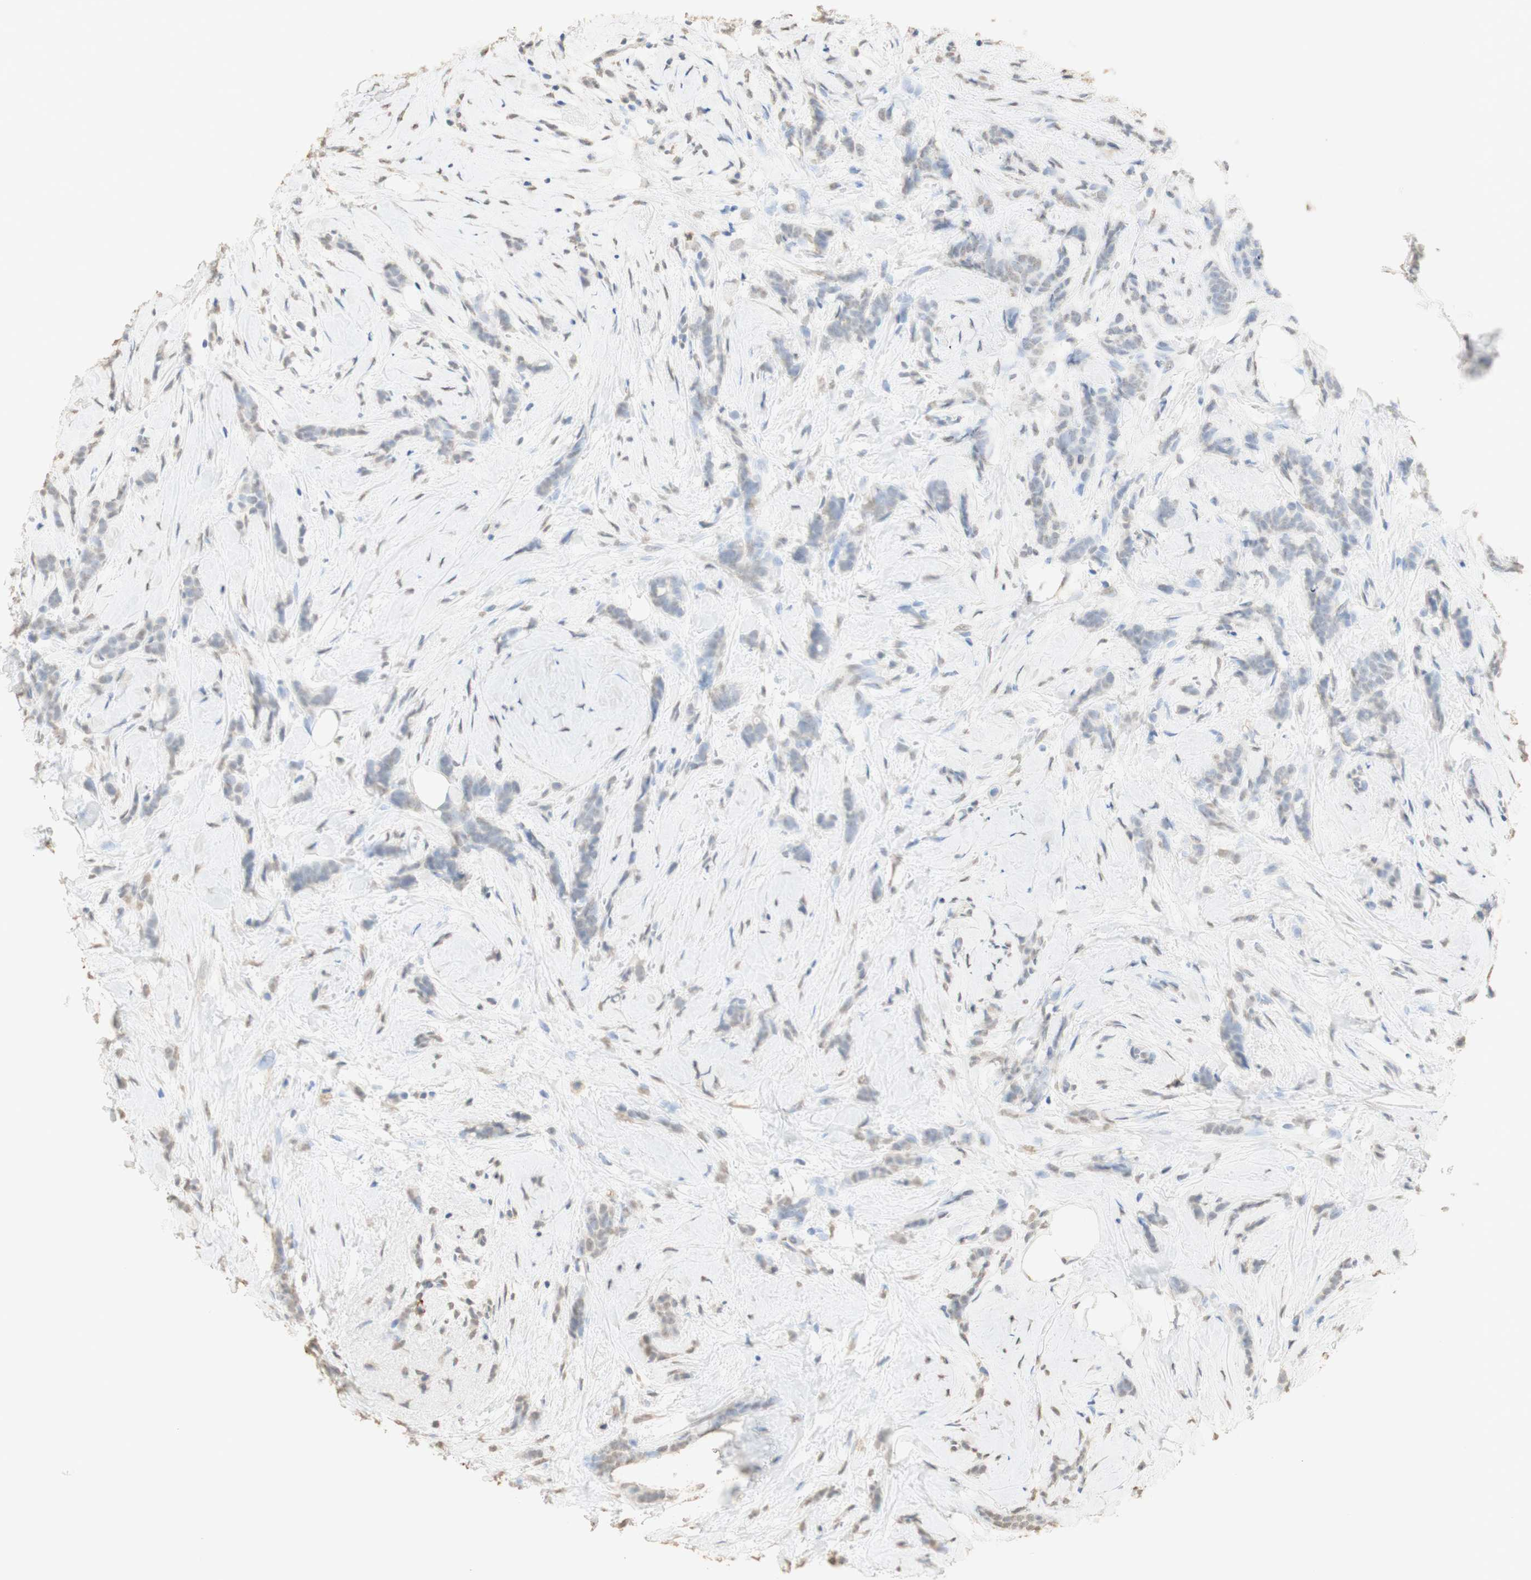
{"staining": {"intensity": "weak", "quantity": "<25%", "location": "nuclear"}, "tissue": "breast cancer", "cell_type": "Tumor cells", "image_type": "cancer", "snomed": [{"axis": "morphology", "description": "Lobular carcinoma, in situ"}, {"axis": "morphology", "description": "Lobular carcinoma"}, {"axis": "topography", "description": "Breast"}], "caption": "Photomicrograph shows no protein positivity in tumor cells of breast cancer (lobular carcinoma) tissue.", "gene": "L1CAM", "patient": {"sex": "female", "age": 41}}